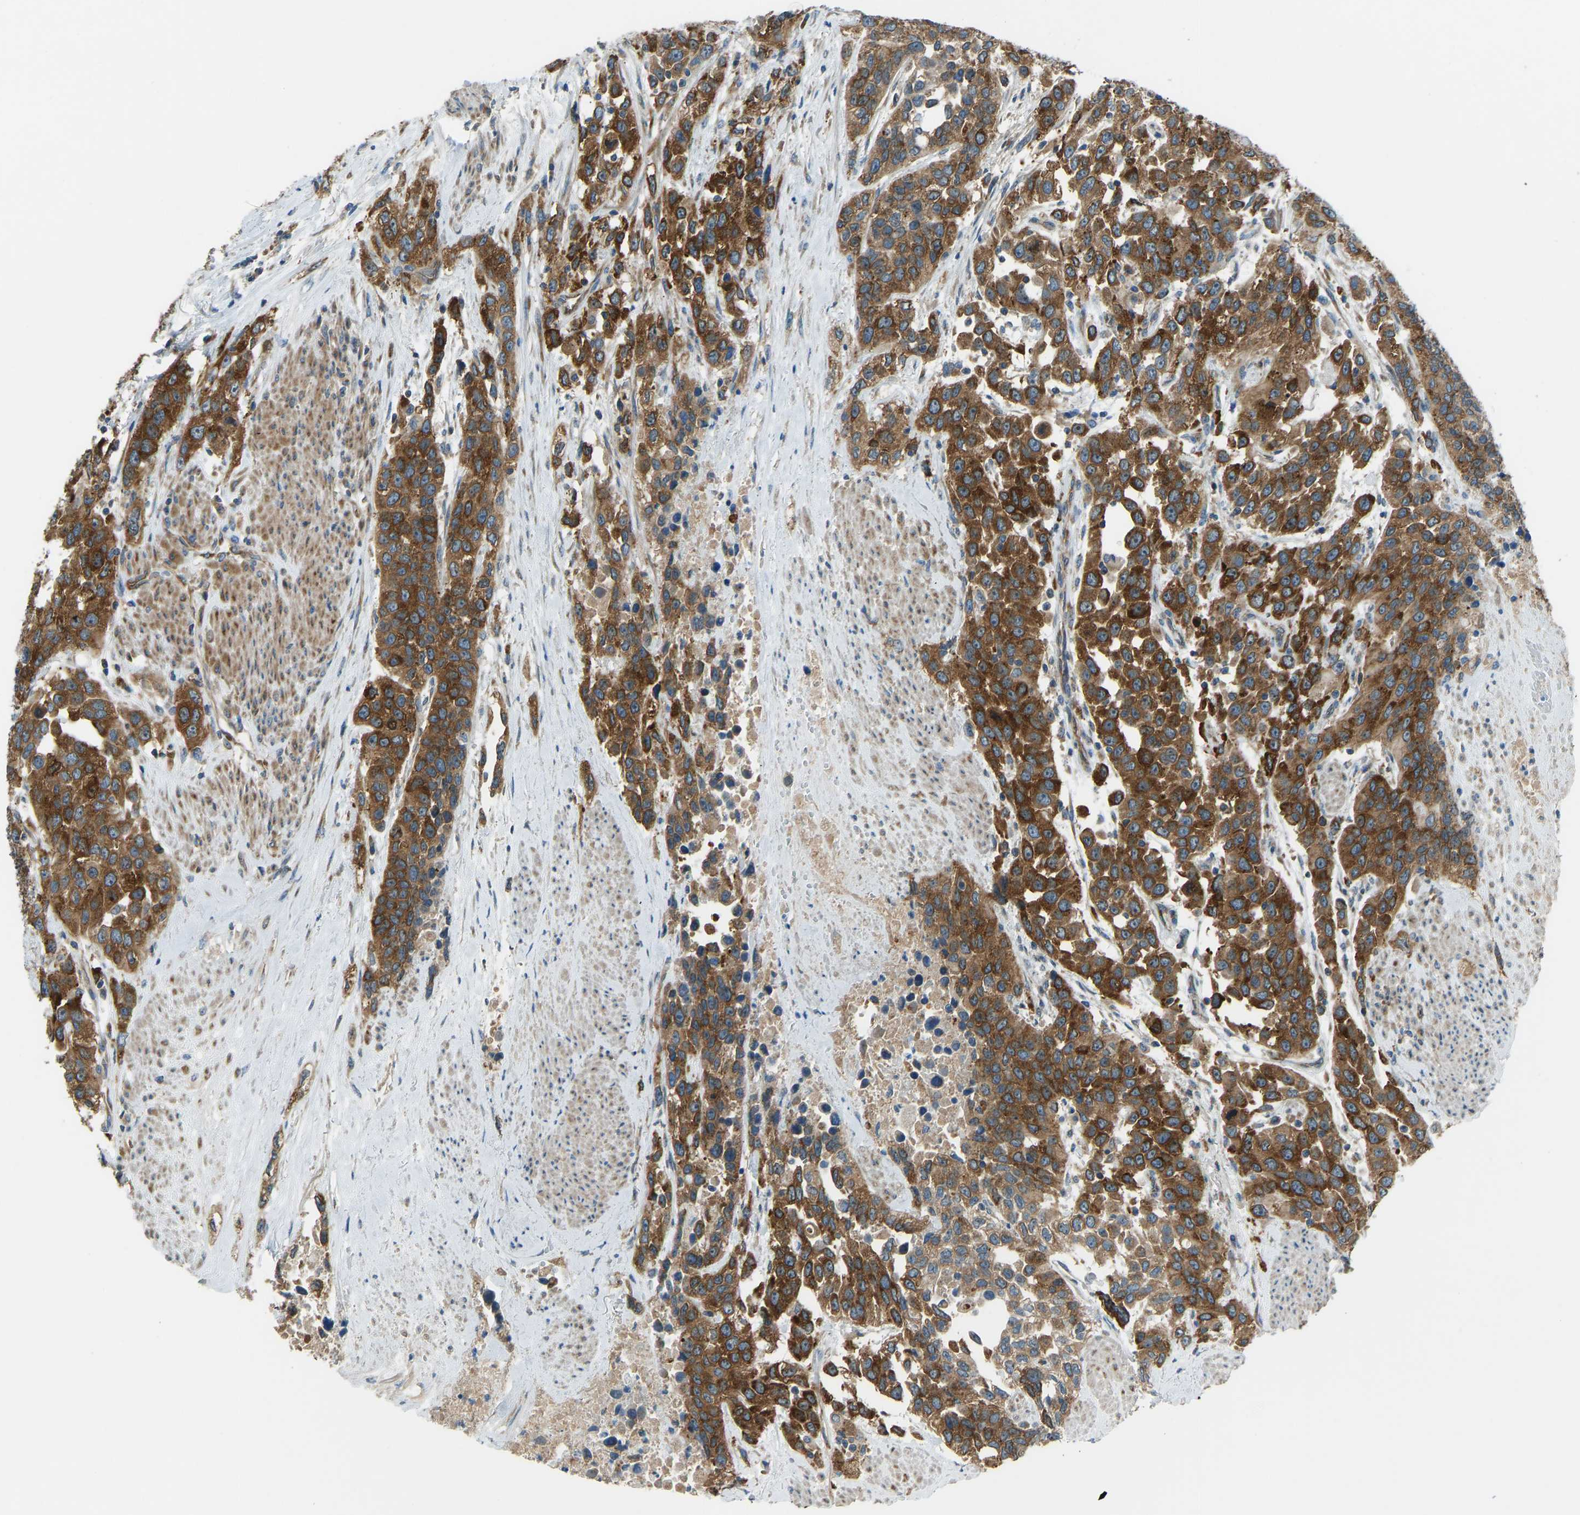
{"staining": {"intensity": "strong", "quantity": ">75%", "location": "cytoplasmic/membranous"}, "tissue": "urothelial cancer", "cell_type": "Tumor cells", "image_type": "cancer", "snomed": [{"axis": "morphology", "description": "Urothelial carcinoma, High grade"}, {"axis": "topography", "description": "Urinary bladder"}], "caption": "A brown stain shows strong cytoplasmic/membranous staining of a protein in human urothelial carcinoma (high-grade) tumor cells. (brown staining indicates protein expression, while blue staining denotes nuclei).", "gene": "STAU2", "patient": {"sex": "female", "age": 80}}